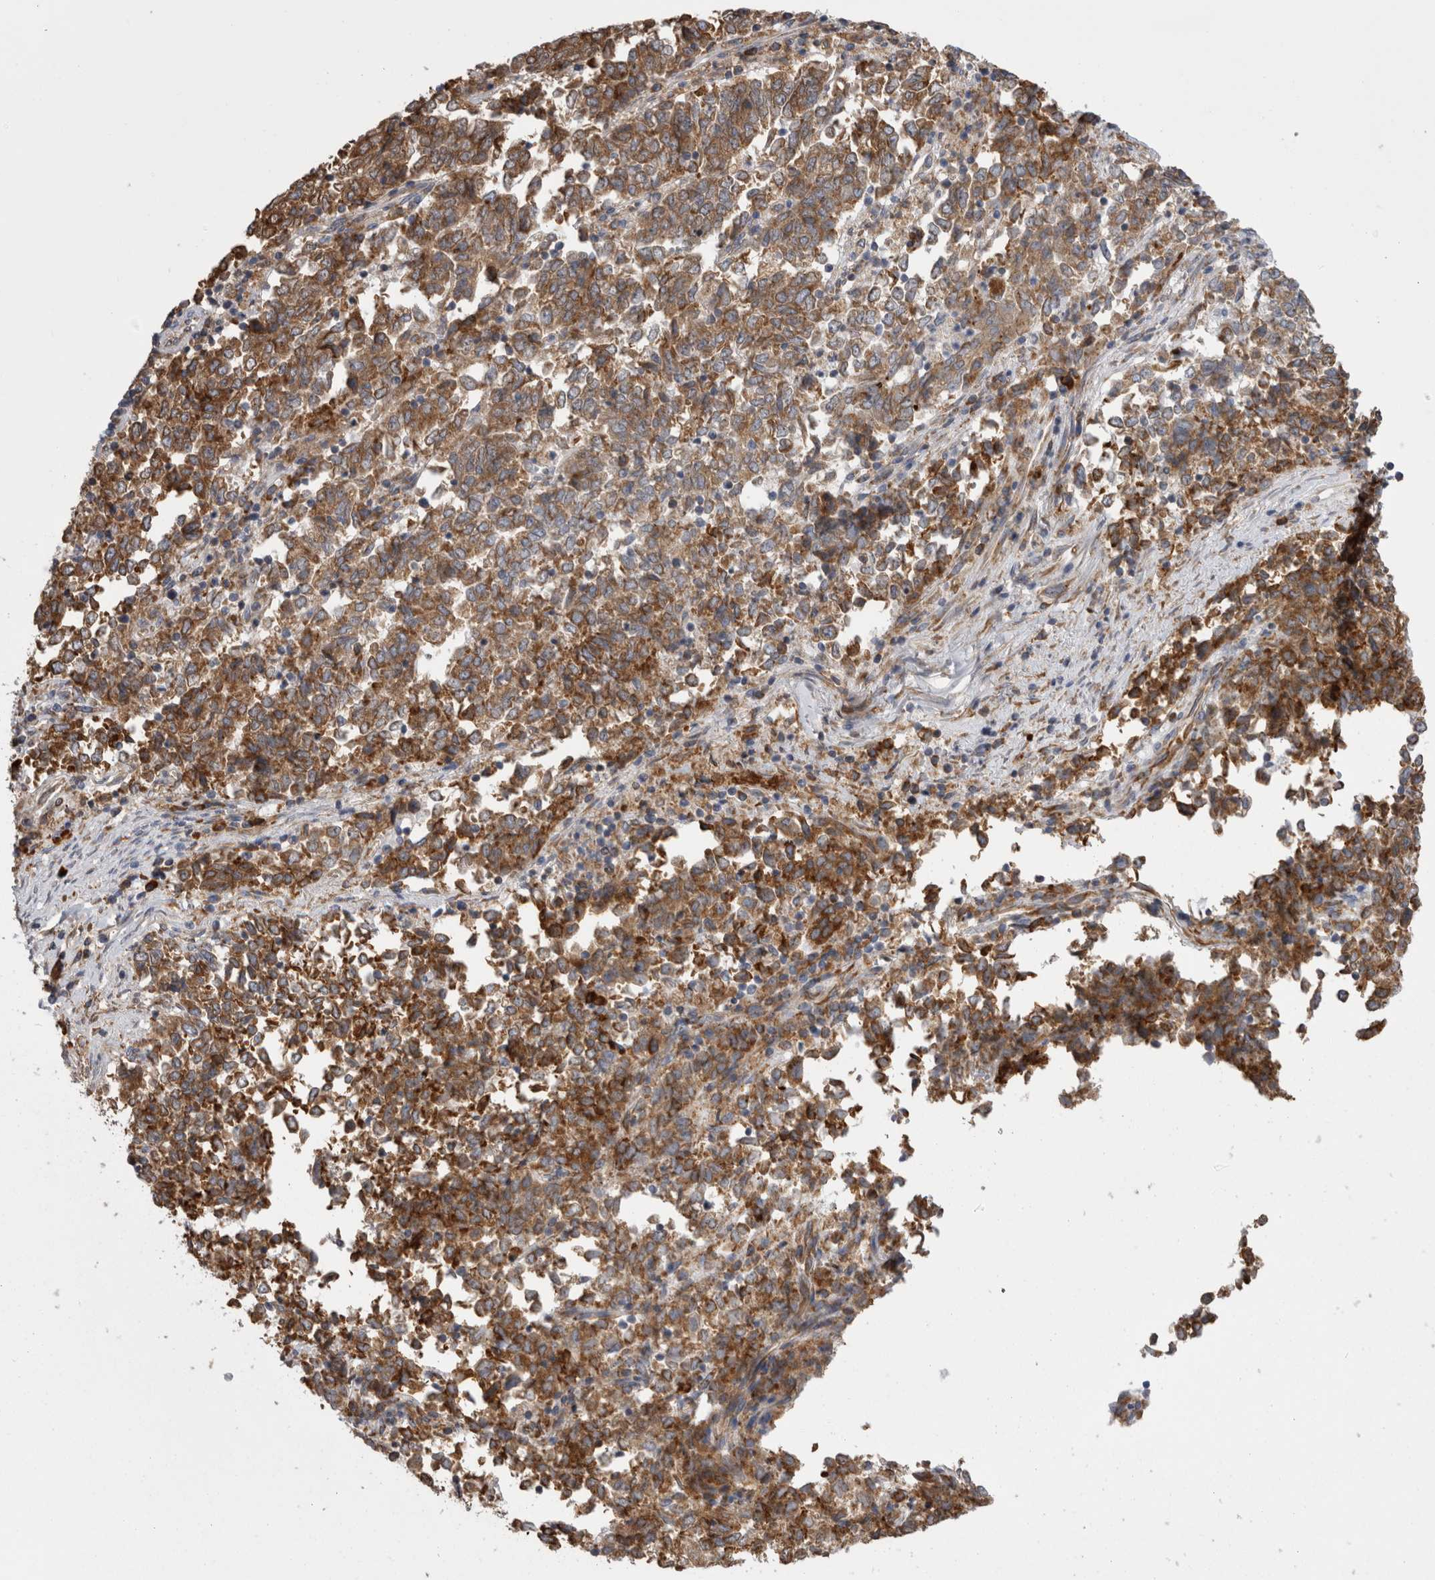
{"staining": {"intensity": "moderate", "quantity": ">75%", "location": "cytoplasmic/membranous"}, "tissue": "endometrial cancer", "cell_type": "Tumor cells", "image_type": "cancer", "snomed": [{"axis": "morphology", "description": "Adenocarcinoma, NOS"}, {"axis": "topography", "description": "Endometrium"}], "caption": "Immunohistochemistry (IHC) of endometrial adenocarcinoma displays medium levels of moderate cytoplasmic/membranous staining in approximately >75% of tumor cells.", "gene": "ZNF341", "patient": {"sex": "female", "age": 80}}